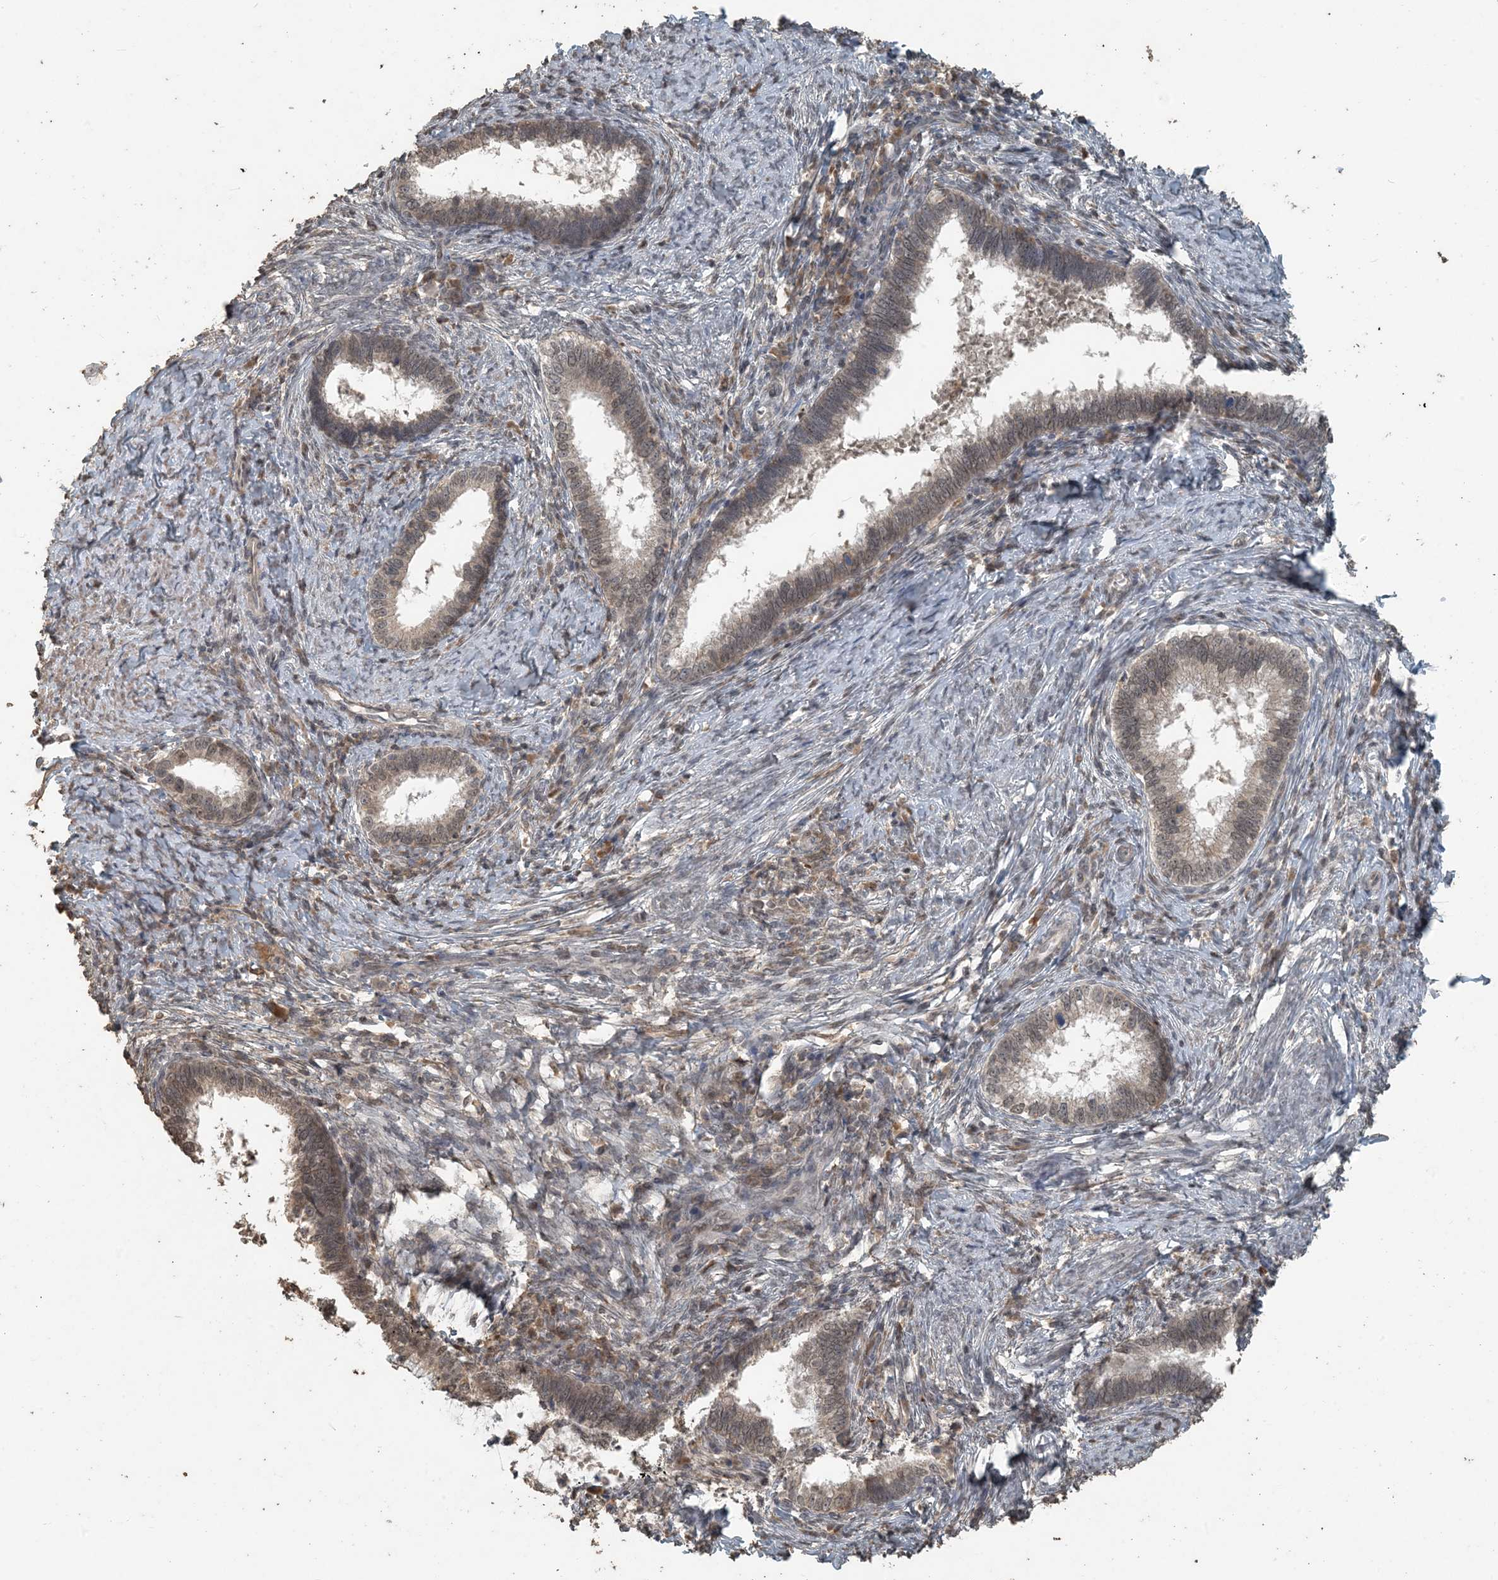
{"staining": {"intensity": "weak", "quantity": "25%-75%", "location": "nuclear"}, "tissue": "cervical cancer", "cell_type": "Tumor cells", "image_type": "cancer", "snomed": [{"axis": "morphology", "description": "Adenocarcinoma, NOS"}, {"axis": "topography", "description": "Cervix"}], "caption": "Immunohistochemistry (IHC) of human cervical adenocarcinoma demonstrates low levels of weak nuclear positivity in about 25%-75% of tumor cells.", "gene": "ZC3H12A", "patient": {"sex": "female", "age": 36}}